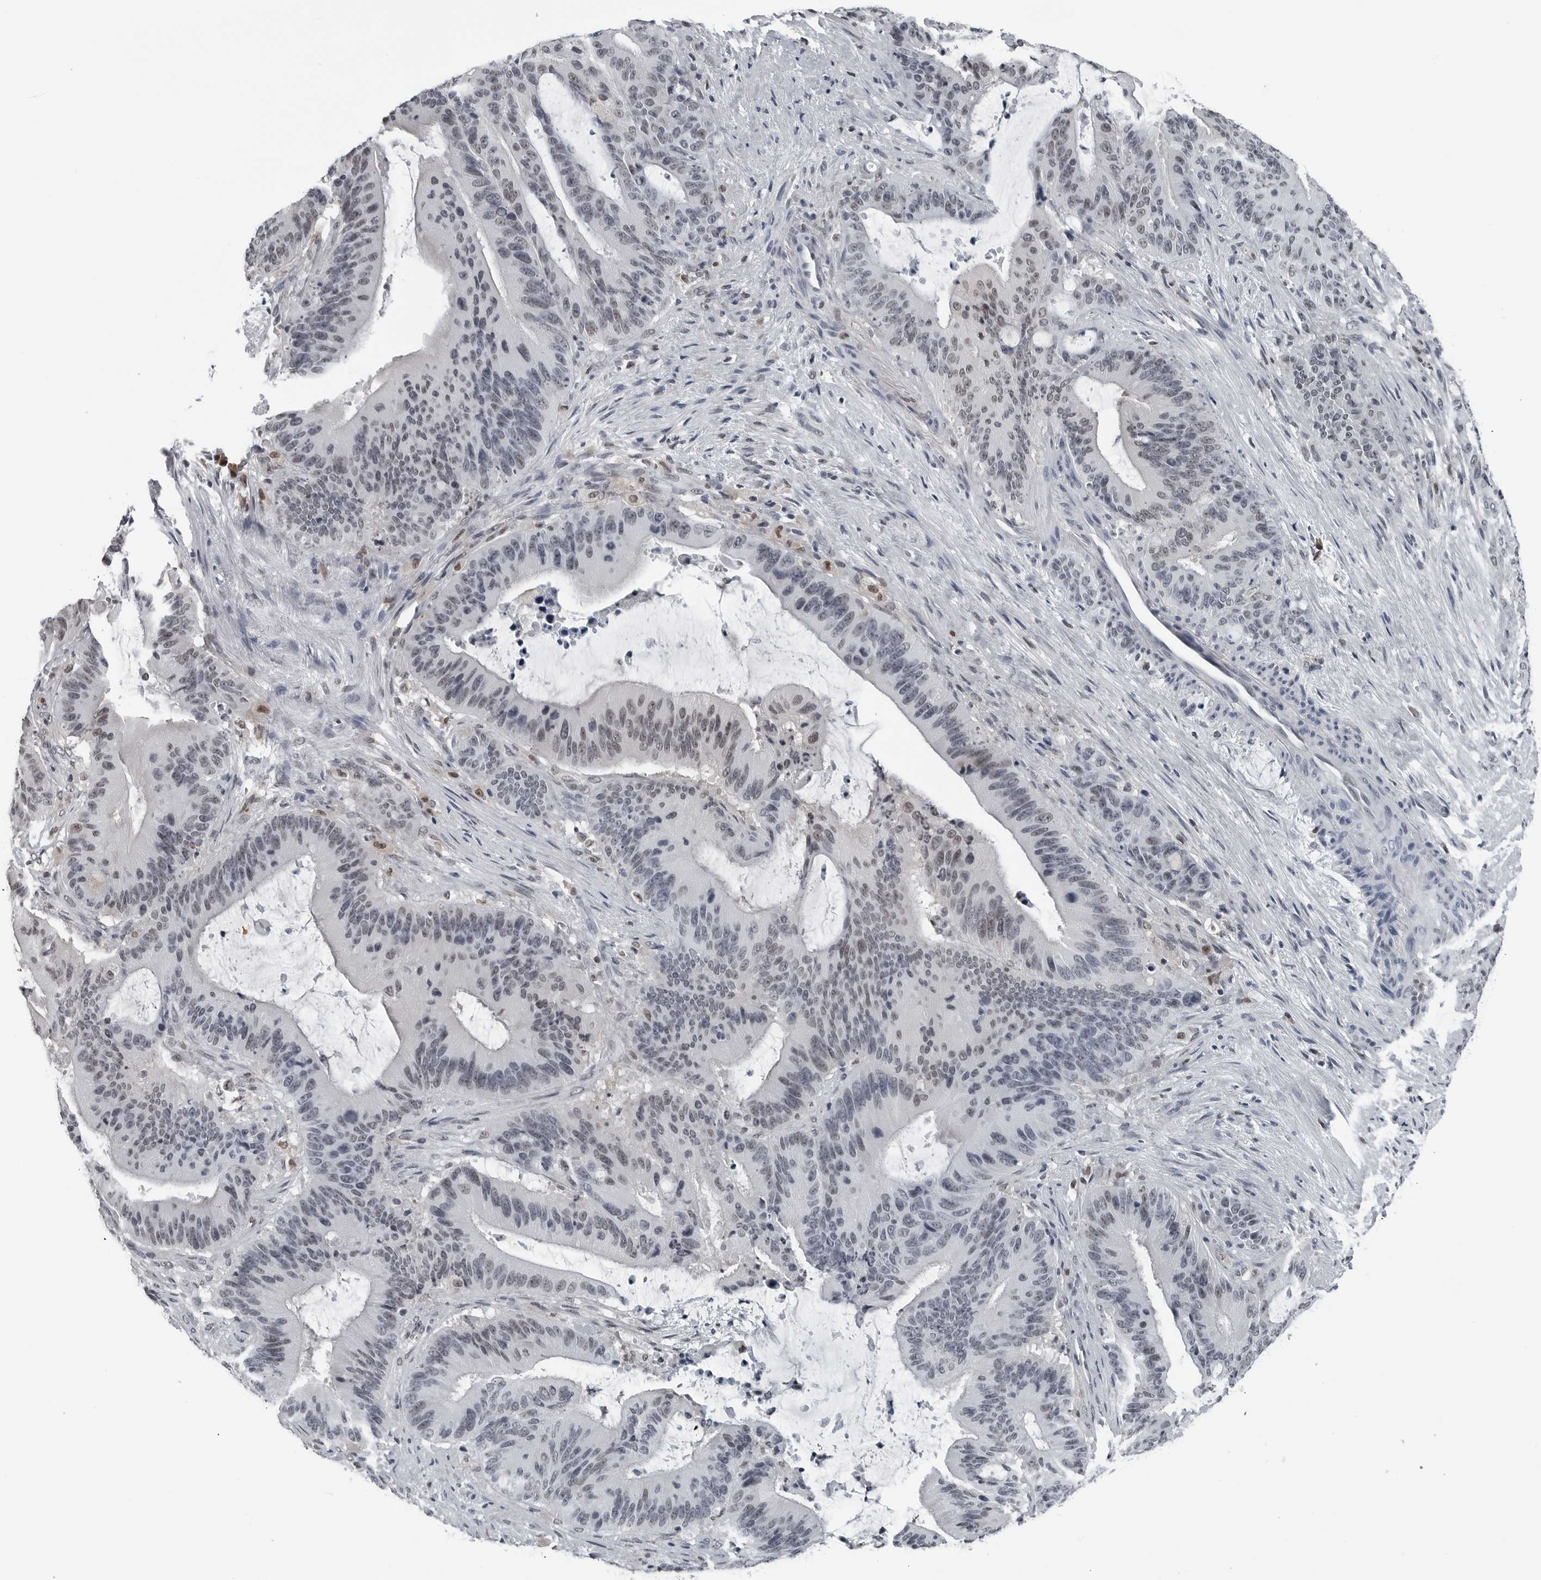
{"staining": {"intensity": "weak", "quantity": "25%-75%", "location": "nuclear"}, "tissue": "liver cancer", "cell_type": "Tumor cells", "image_type": "cancer", "snomed": [{"axis": "morphology", "description": "Normal tissue, NOS"}, {"axis": "morphology", "description": "Cholangiocarcinoma"}, {"axis": "topography", "description": "Liver"}, {"axis": "topography", "description": "Peripheral nerve tissue"}], "caption": "DAB (3,3'-diaminobenzidine) immunohistochemical staining of cholangiocarcinoma (liver) demonstrates weak nuclear protein positivity in approximately 25%-75% of tumor cells.", "gene": "AKR1A1", "patient": {"sex": "female", "age": 73}}